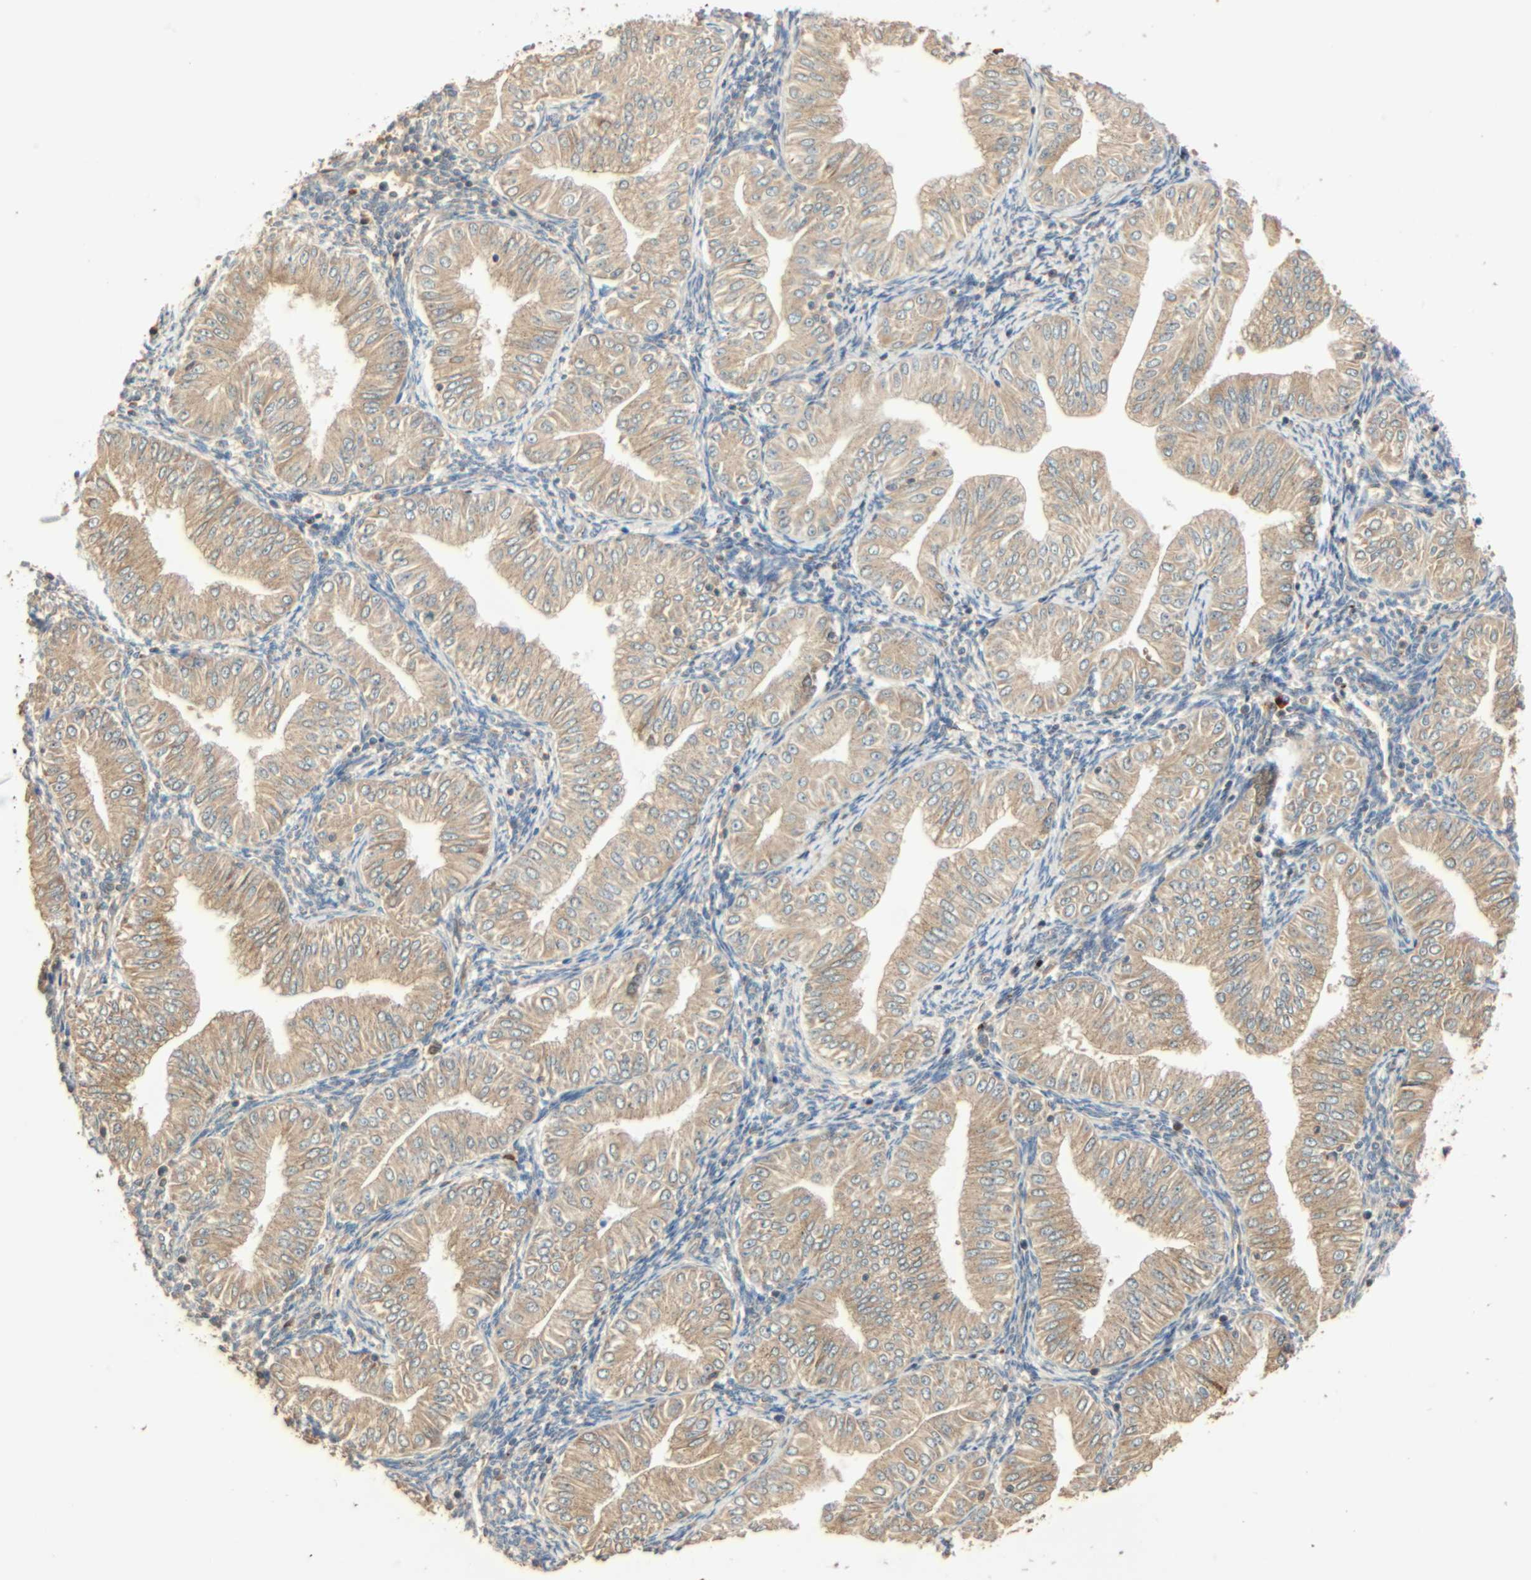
{"staining": {"intensity": "weak", "quantity": ">75%", "location": "cytoplasmic/membranous"}, "tissue": "endometrial cancer", "cell_type": "Tumor cells", "image_type": "cancer", "snomed": [{"axis": "morphology", "description": "Normal tissue, NOS"}, {"axis": "morphology", "description": "Adenocarcinoma, NOS"}, {"axis": "topography", "description": "Endometrium"}], "caption": "Endometrial adenocarcinoma stained with IHC displays weak cytoplasmic/membranous expression in approximately >75% of tumor cells. The staining is performed using DAB (3,3'-diaminobenzidine) brown chromogen to label protein expression. The nuclei are counter-stained blue using hematoxylin.", "gene": "GALK1", "patient": {"sex": "female", "age": 53}}